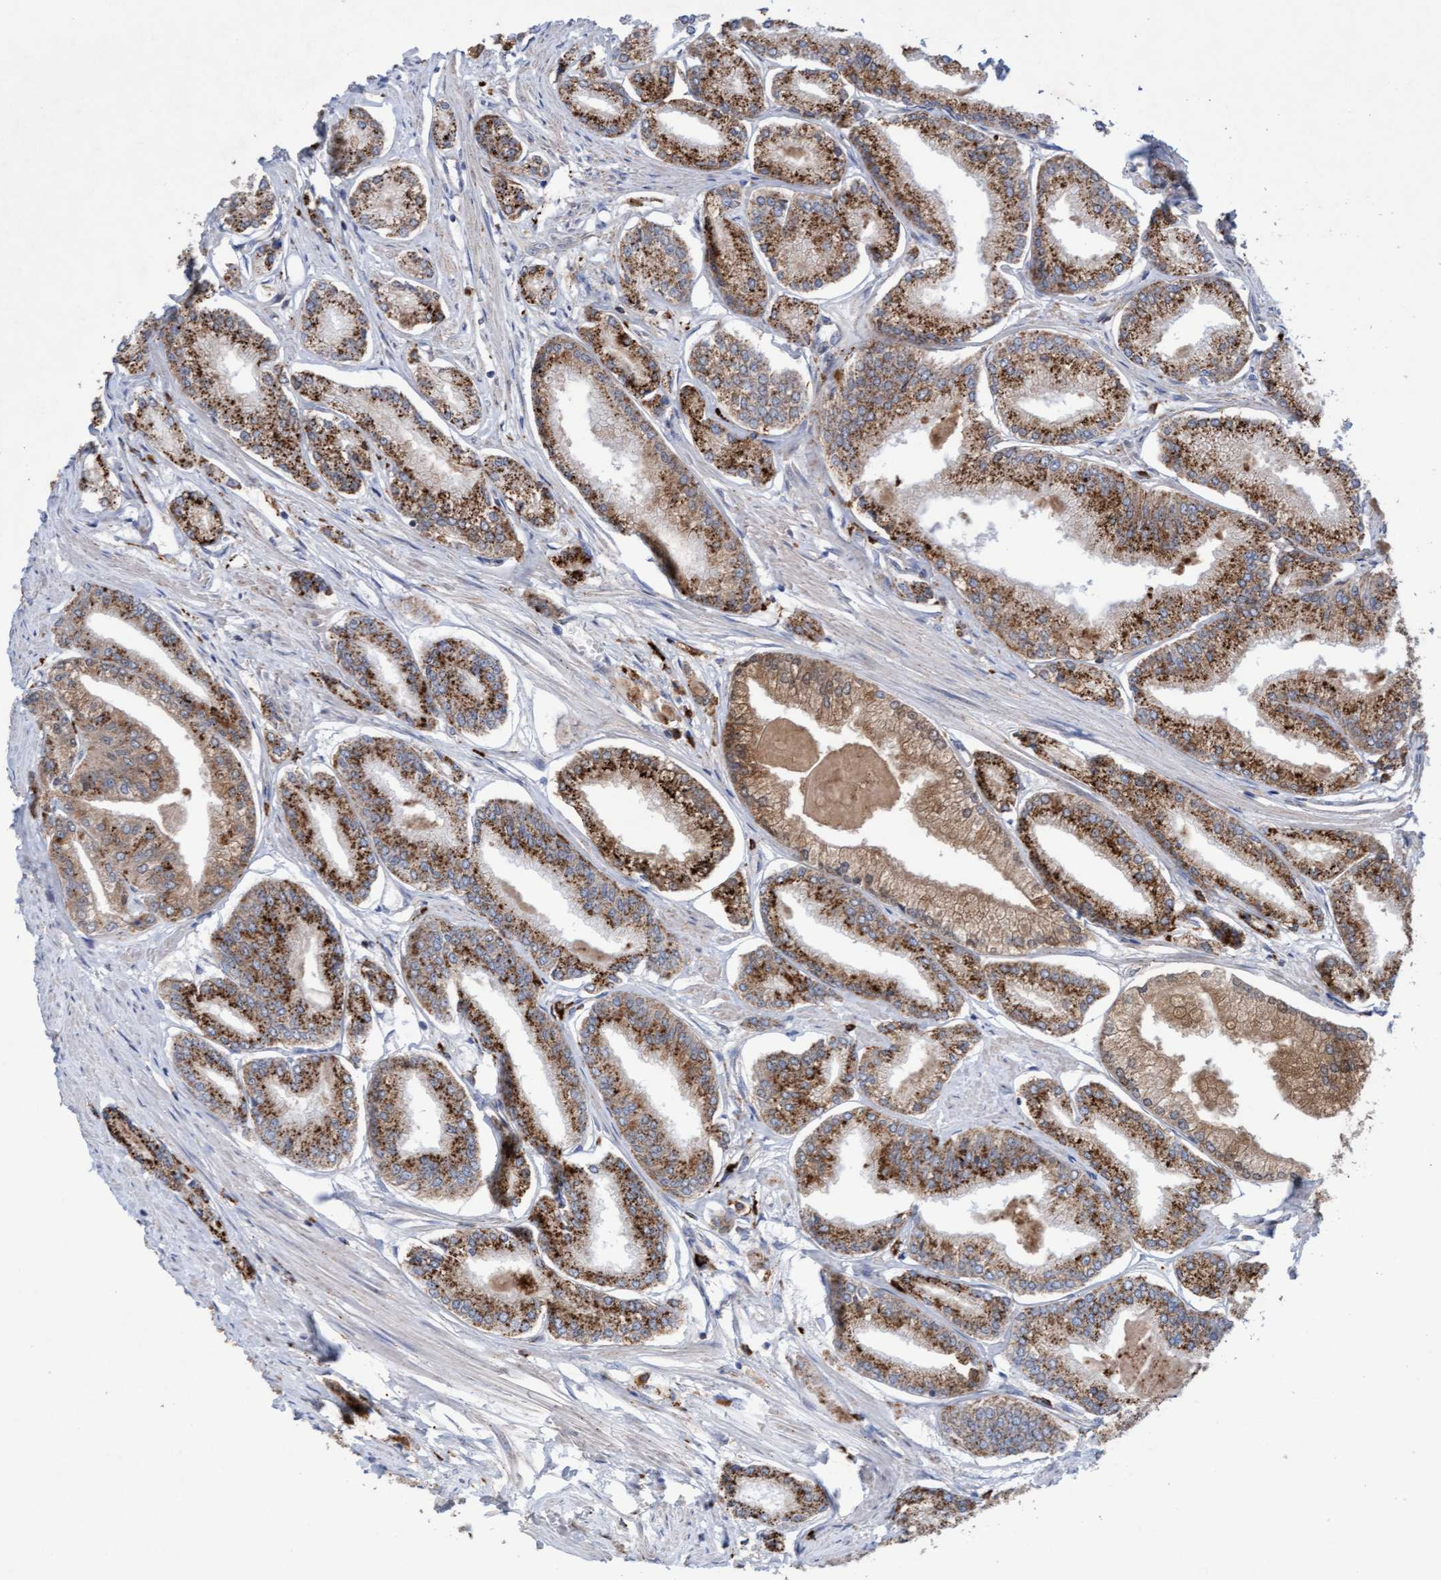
{"staining": {"intensity": "moderate", "quantity": ">75%", "location": "cytoplasmic/membranous"}, "tissue": "prostate cancer", "cell_type": "Tumor cells", "image_type": "cancer", "snomed": [{"axis": "morphology", "description": "Adenocarcinoma, Low grade"}, {"axis": "topography", "description": "Prostate"}], "caption": "Protein analysis of prostate cancer tissue reveals moderate cytoplasmic/membranous positivity in about >75% of tumor cells.", "gene": "SGSH", "patient": {"sex": "male", "age": 52}}